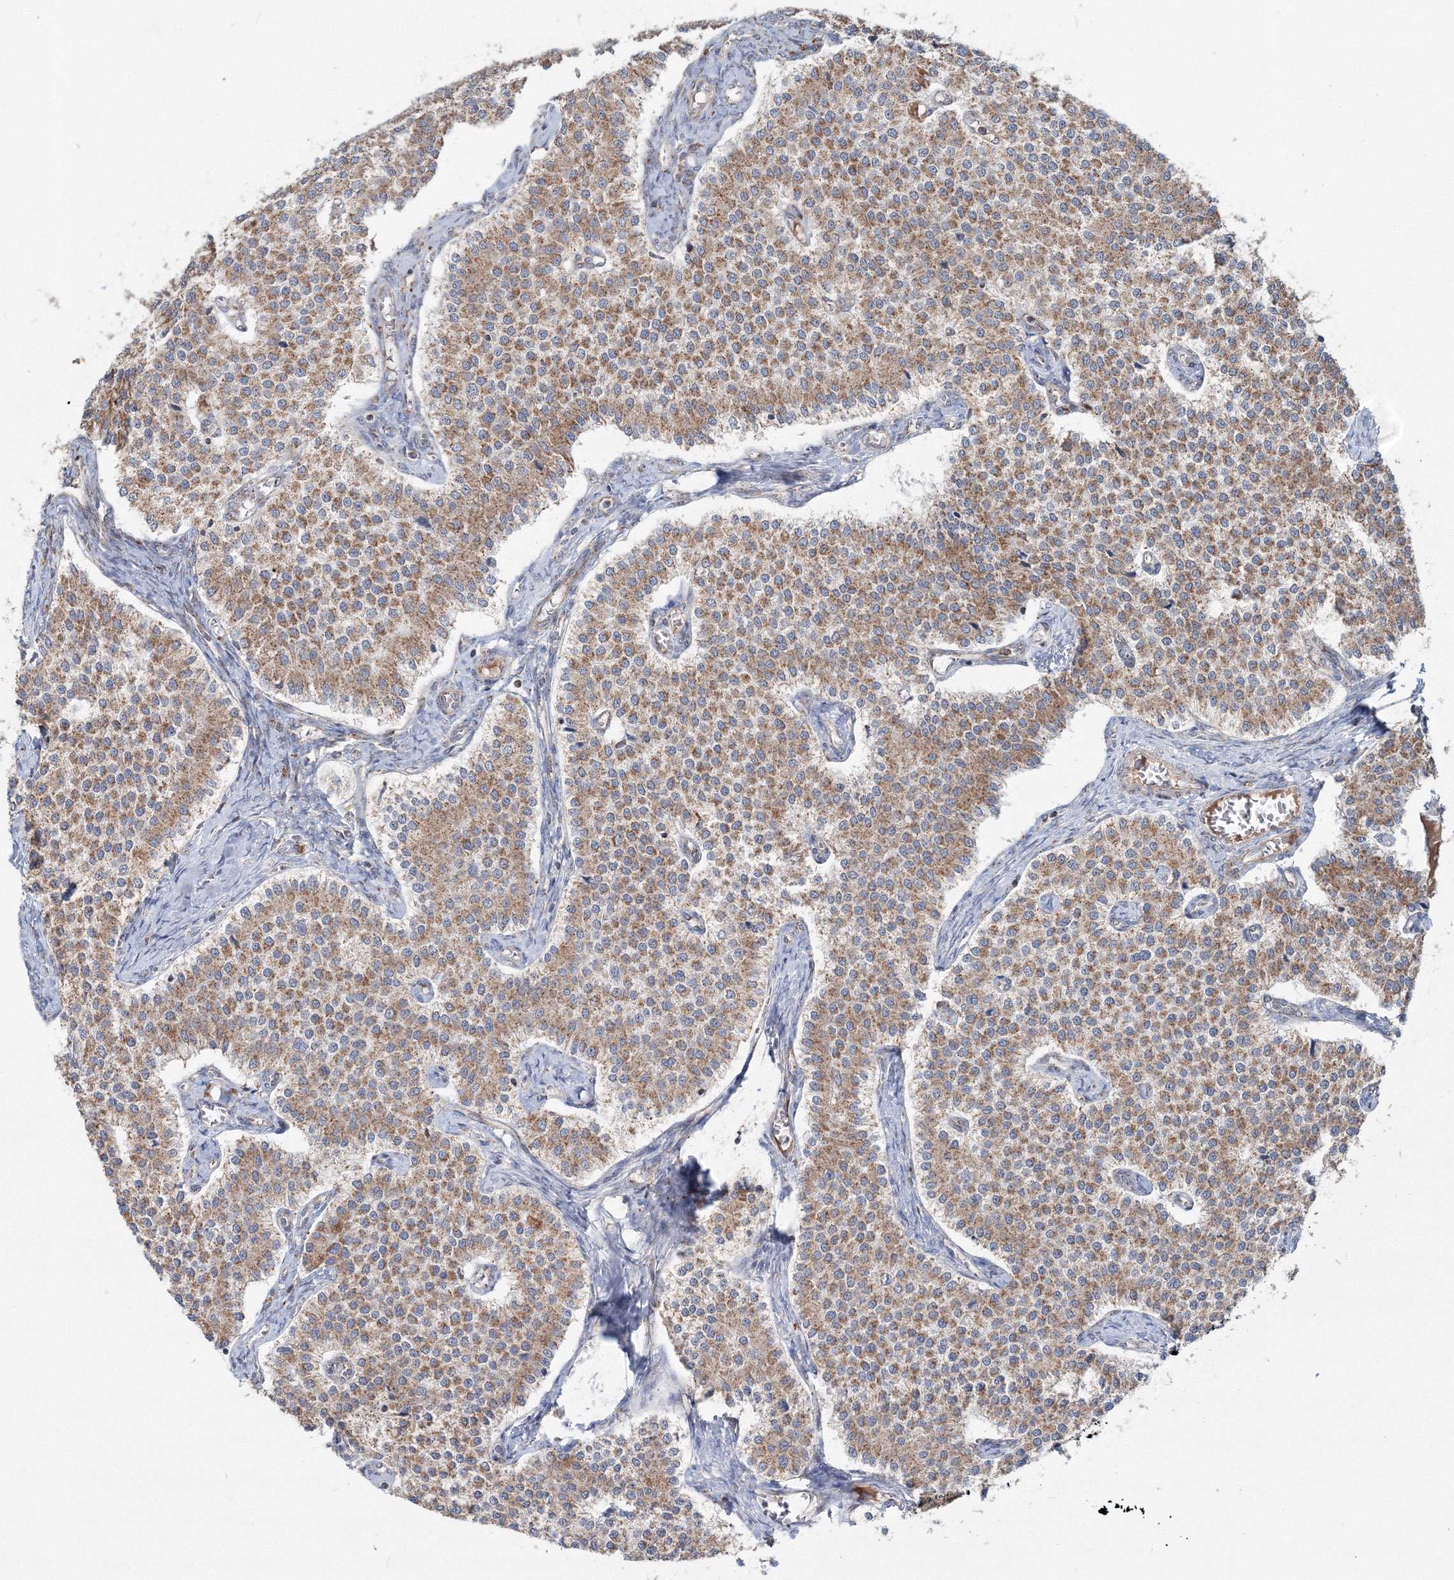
{"staining": {"intensity": "moderate", "quantity": ">75%", "location": "cytoplasmic/membranous"}, "tissue": "carcinoid", "cell_type": "Tumor cells", "image_type": "cancer", "snomed": [{"axis": "morphology", "description": "Carcinoid, malignant, NOS"}, {"axis": "topography", "description": "Colon"}], "caption": "The immunohistochemical stain shows moderate cytoplasmic/membranous expression in tumor cells of carcinoid tissue. (Brightfield microscopy of DAB IHC at high magnification).", "gene": "PEX13", "patient": {"sex": "female", "age": 52}}